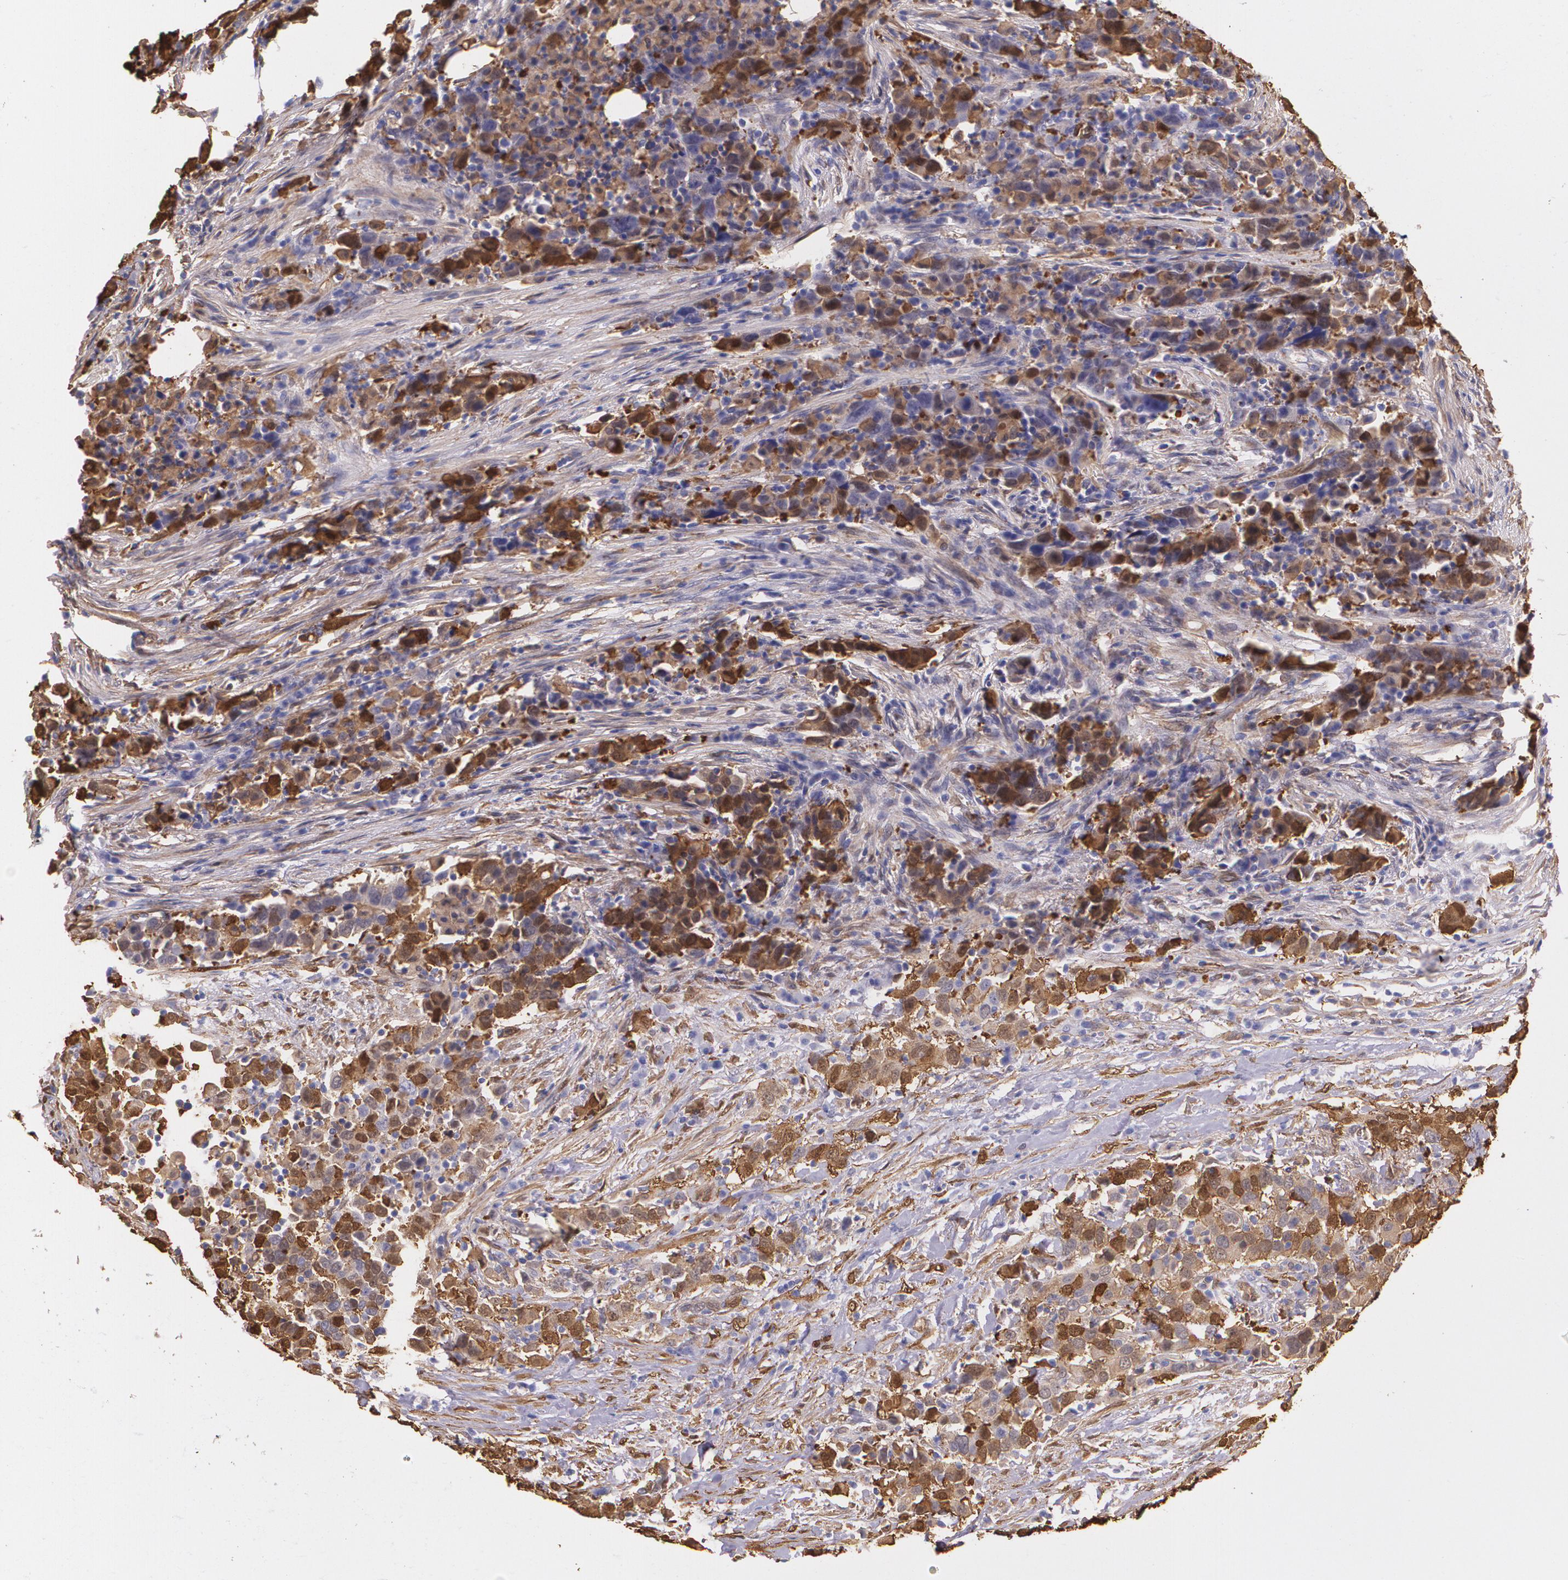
{"staining": {"intensity": "moderate", "quantity": "25%-75%", "location": "cytoplasmic/membranous"}, "tissue": "urothelial cancer", "cell_type": "Tumor cells", "image_type": "cancer", "snomed": [{"axis": "morphology", "description": "Urothelial carcinoma, High grade"}, {"axis": "topography", "description": "Urinary bladder"}], "caption": "Approximately 25%-75% of tumor cells in human urothelial cancer demonstrate moderate cytoplasmic/membranous protein positivity as visualized by brown immunohistochemical staining.", "gene": "MMP2", "patient": {"sex": "male", "age": 61}}